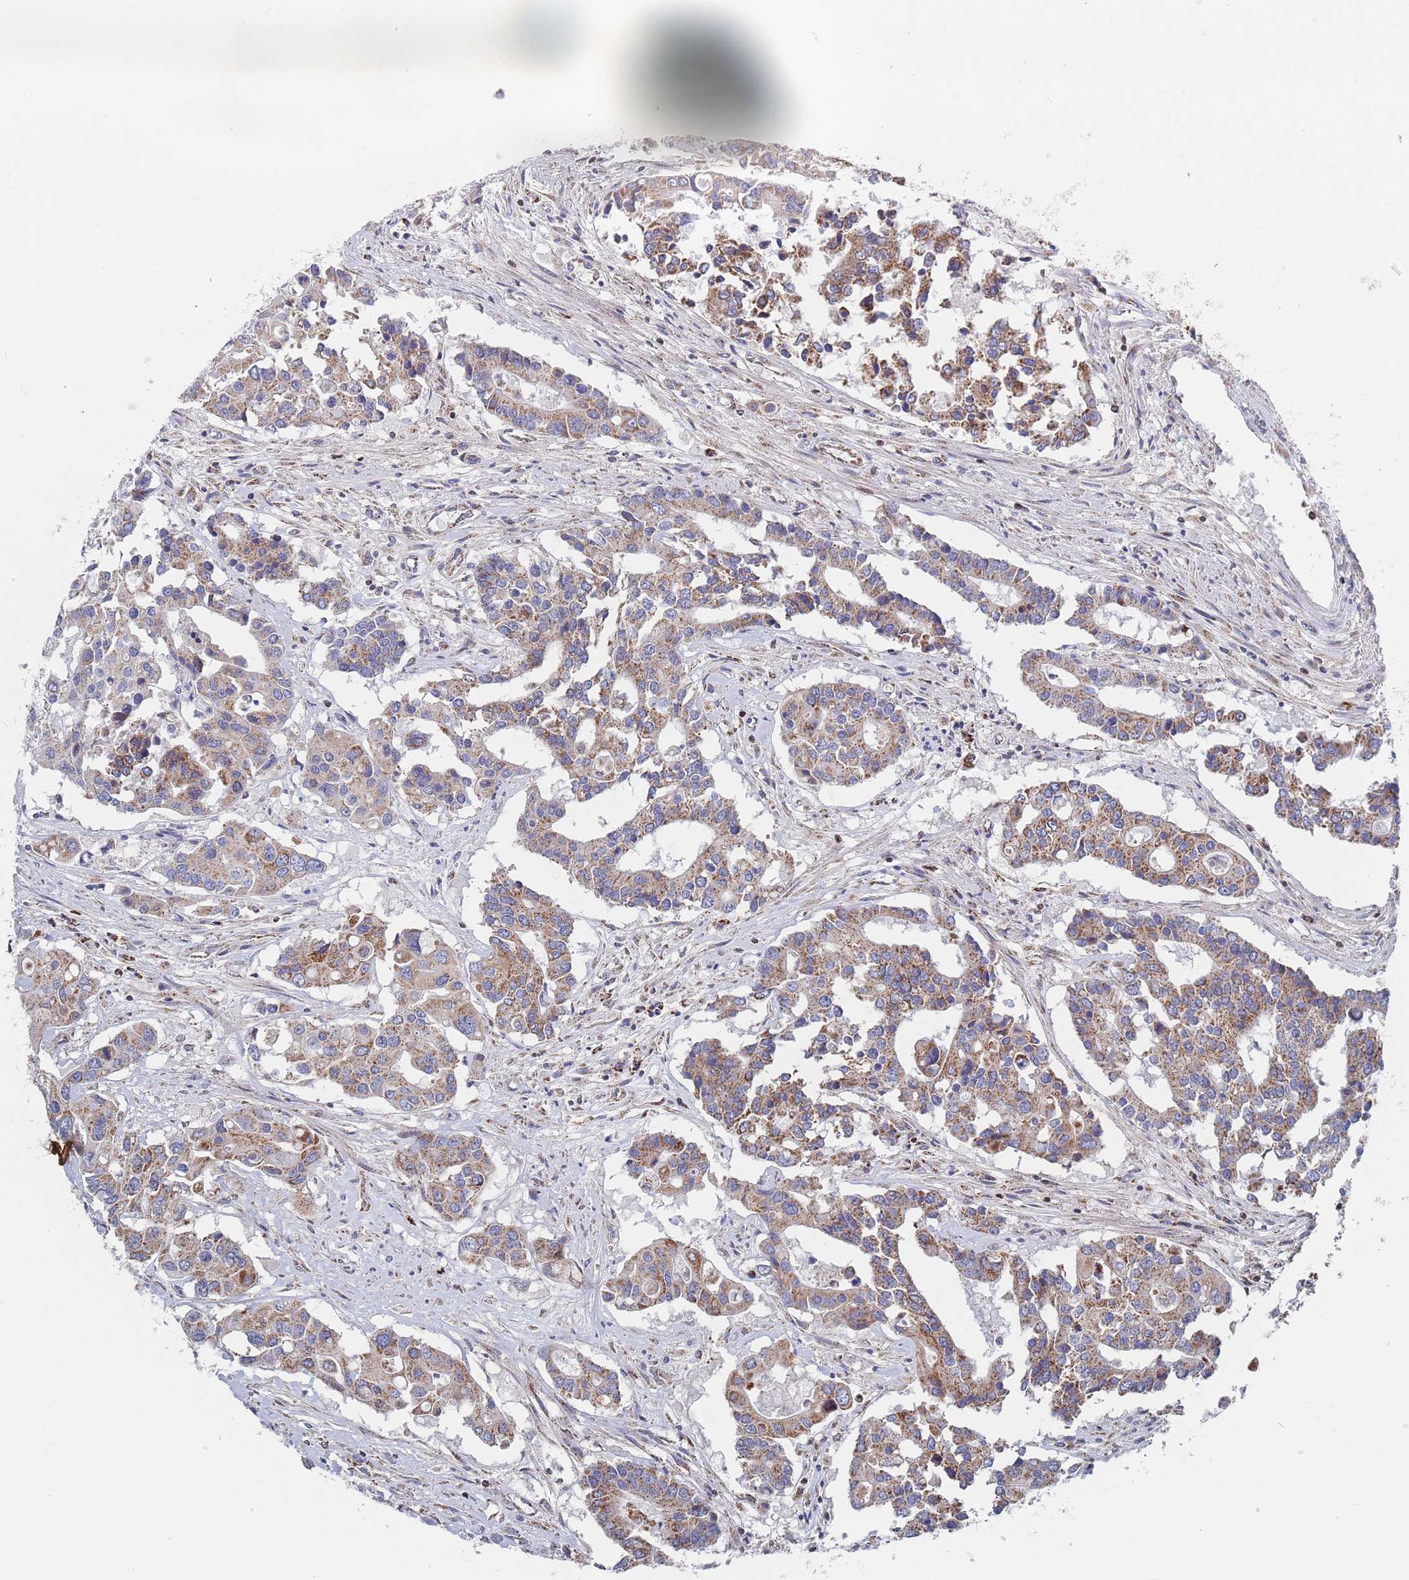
{"staining": {"intensity": "moderate", "quantity": ">75%", "location": "cytoplasmic/membranous"}, "tissue": "colorectal cancer", "cell_type": "Tumor cells", "image_type": "cancer", "snomed": [{"axis": "morphology", "description": "Adenocarcinoma, NOS"}, {"axis": "topography", "description": "Colon"}], "caption": "Protein staining by immunohistochemistry shows moderate cytoplasmic/membranous expression in about >75% of tumor cells in adenocarcinoma (colorectal).", "gene": "IKZF4", "patient": {"sex": "male", "age": 77}}